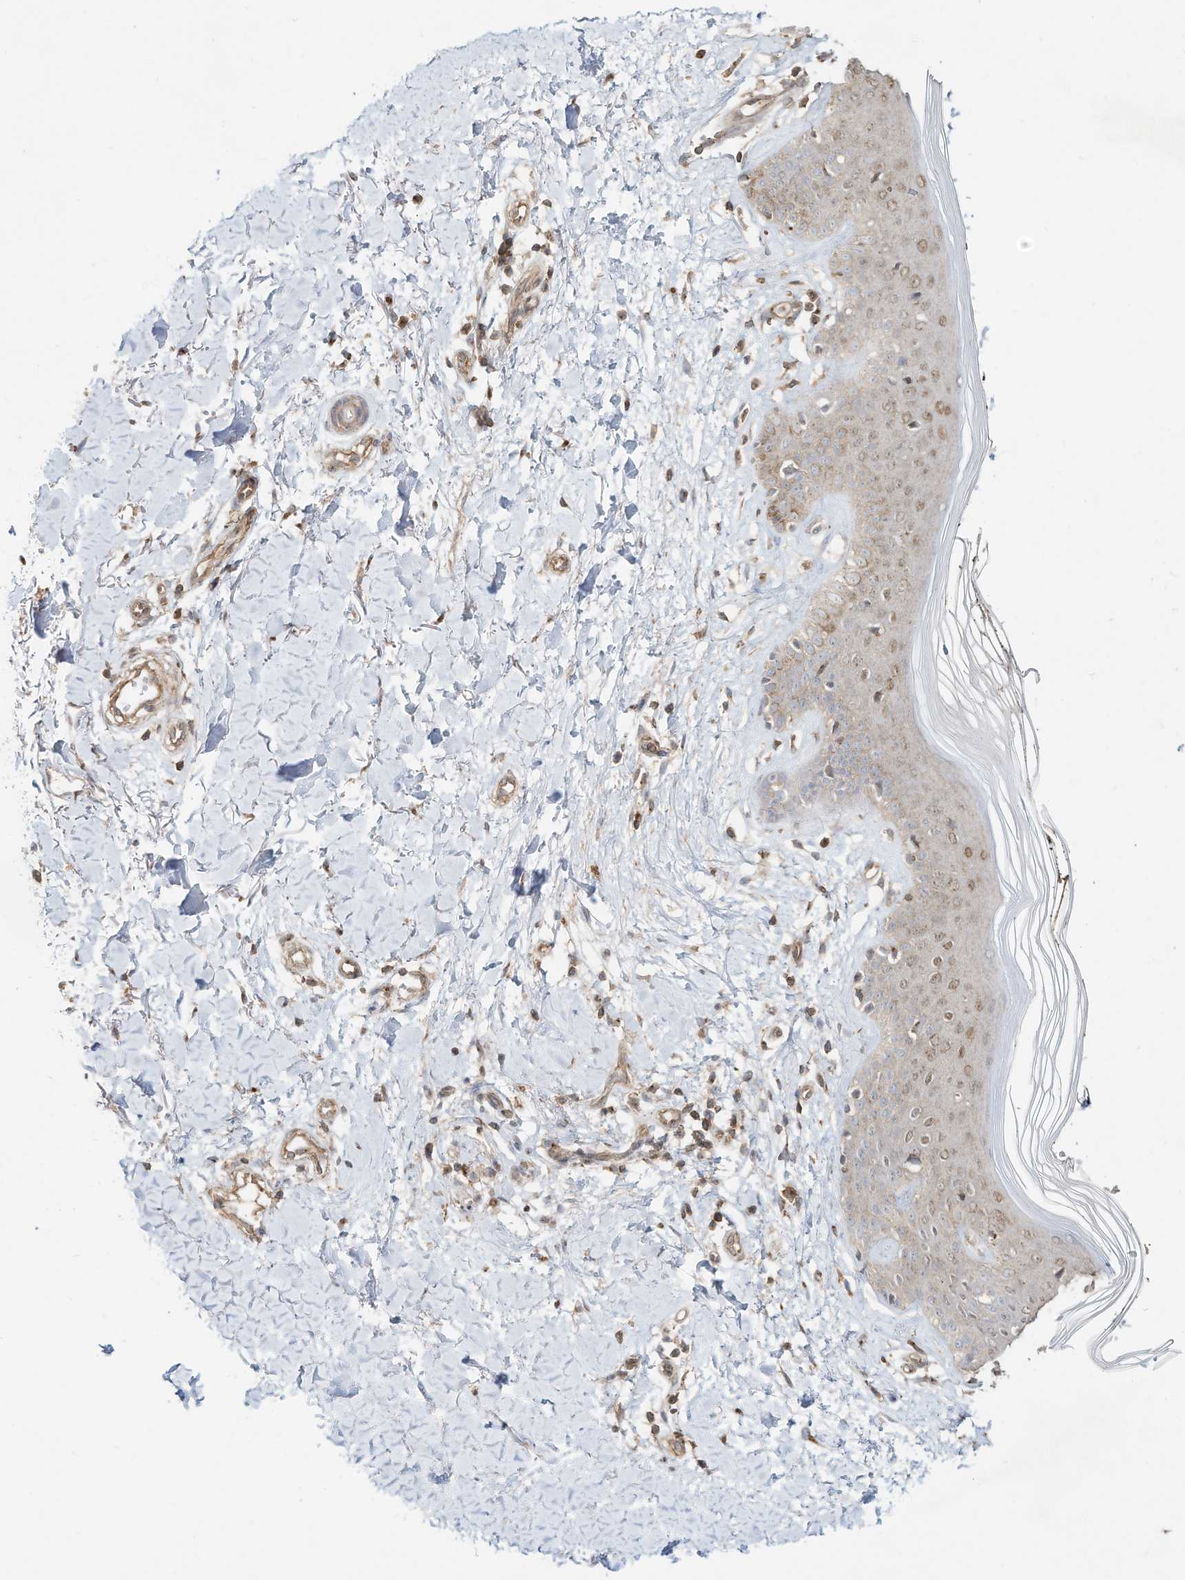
{"staining": {"intensity": "moderate", "quantity": ">75%", "location": "cytoplasmic/membranous,nuclear"}, "tissue": "skin", "cell_type": "Fibroblasts", "image_type": "normal", "snomed": [{"axis": "morphology", "description": "Normal tissue, NOS"}, {"axis": "topography", "description": "Skin"}], "caption": "This histopathology image exhibits immunohistochemistry (IHC) staining of unremarkable skin, with medium moderate cytoplasmic/membranous,nuclear staining in approximately >75% of fibroblasts.", "gene": "CUX1", "patient": {"sex": "female", "age": 64}}